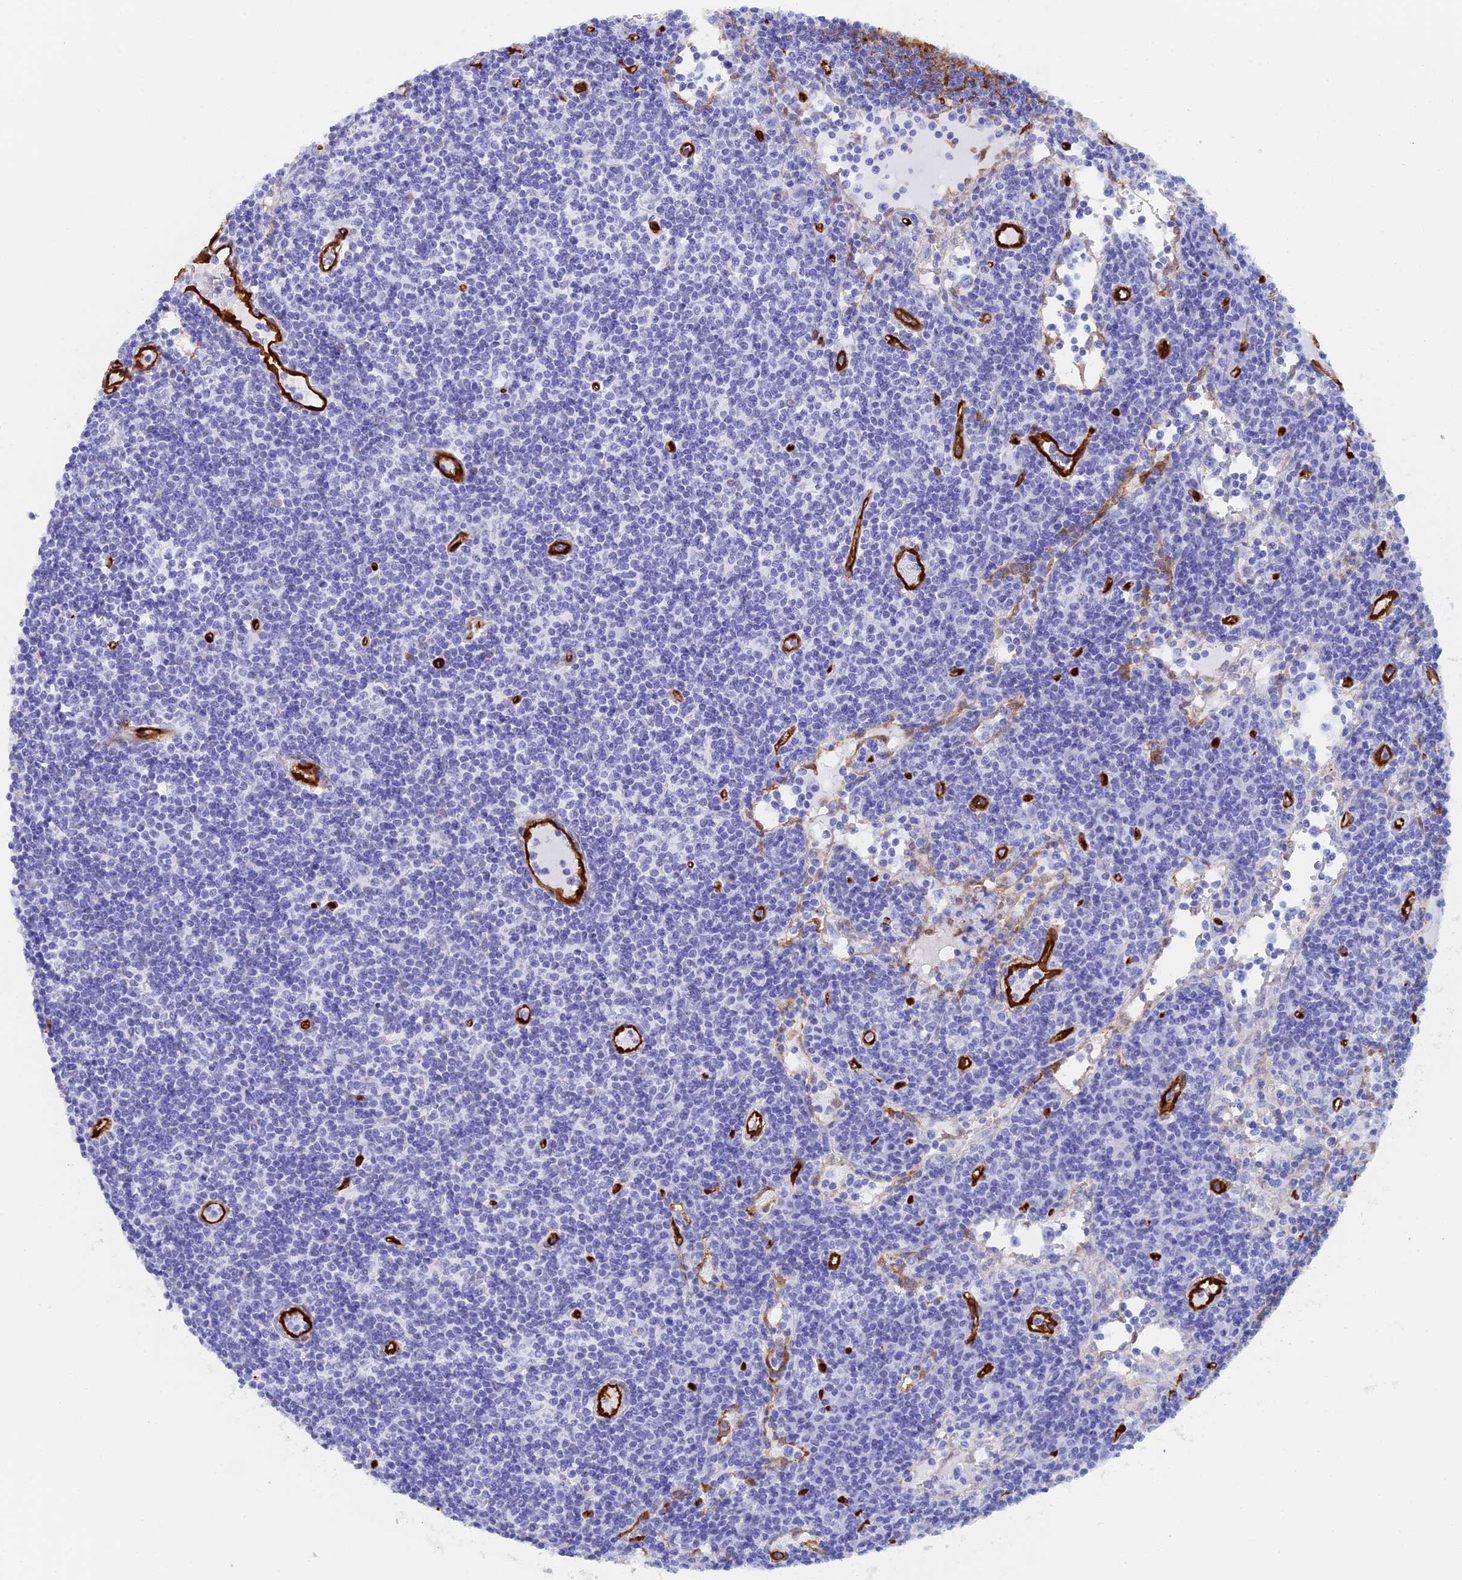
{"staining": {"intensity": "negative", "quantity": "none", "location": "none"}, "tissue": "lymph node", "cell_type": "Germinal center cells", "image_type": "normal", "snomed": [{"axis": "morphology", "description": "Normal tissue, NOS"}, {"axis": "topography", "description": "Lymph node"}], "caption": "DAB immunohistochemical staining of benign lymph node shows no significant expression in germinal center cells.", "gene": "CRIP2", "patient": {"sex": "female", "age": 55}}